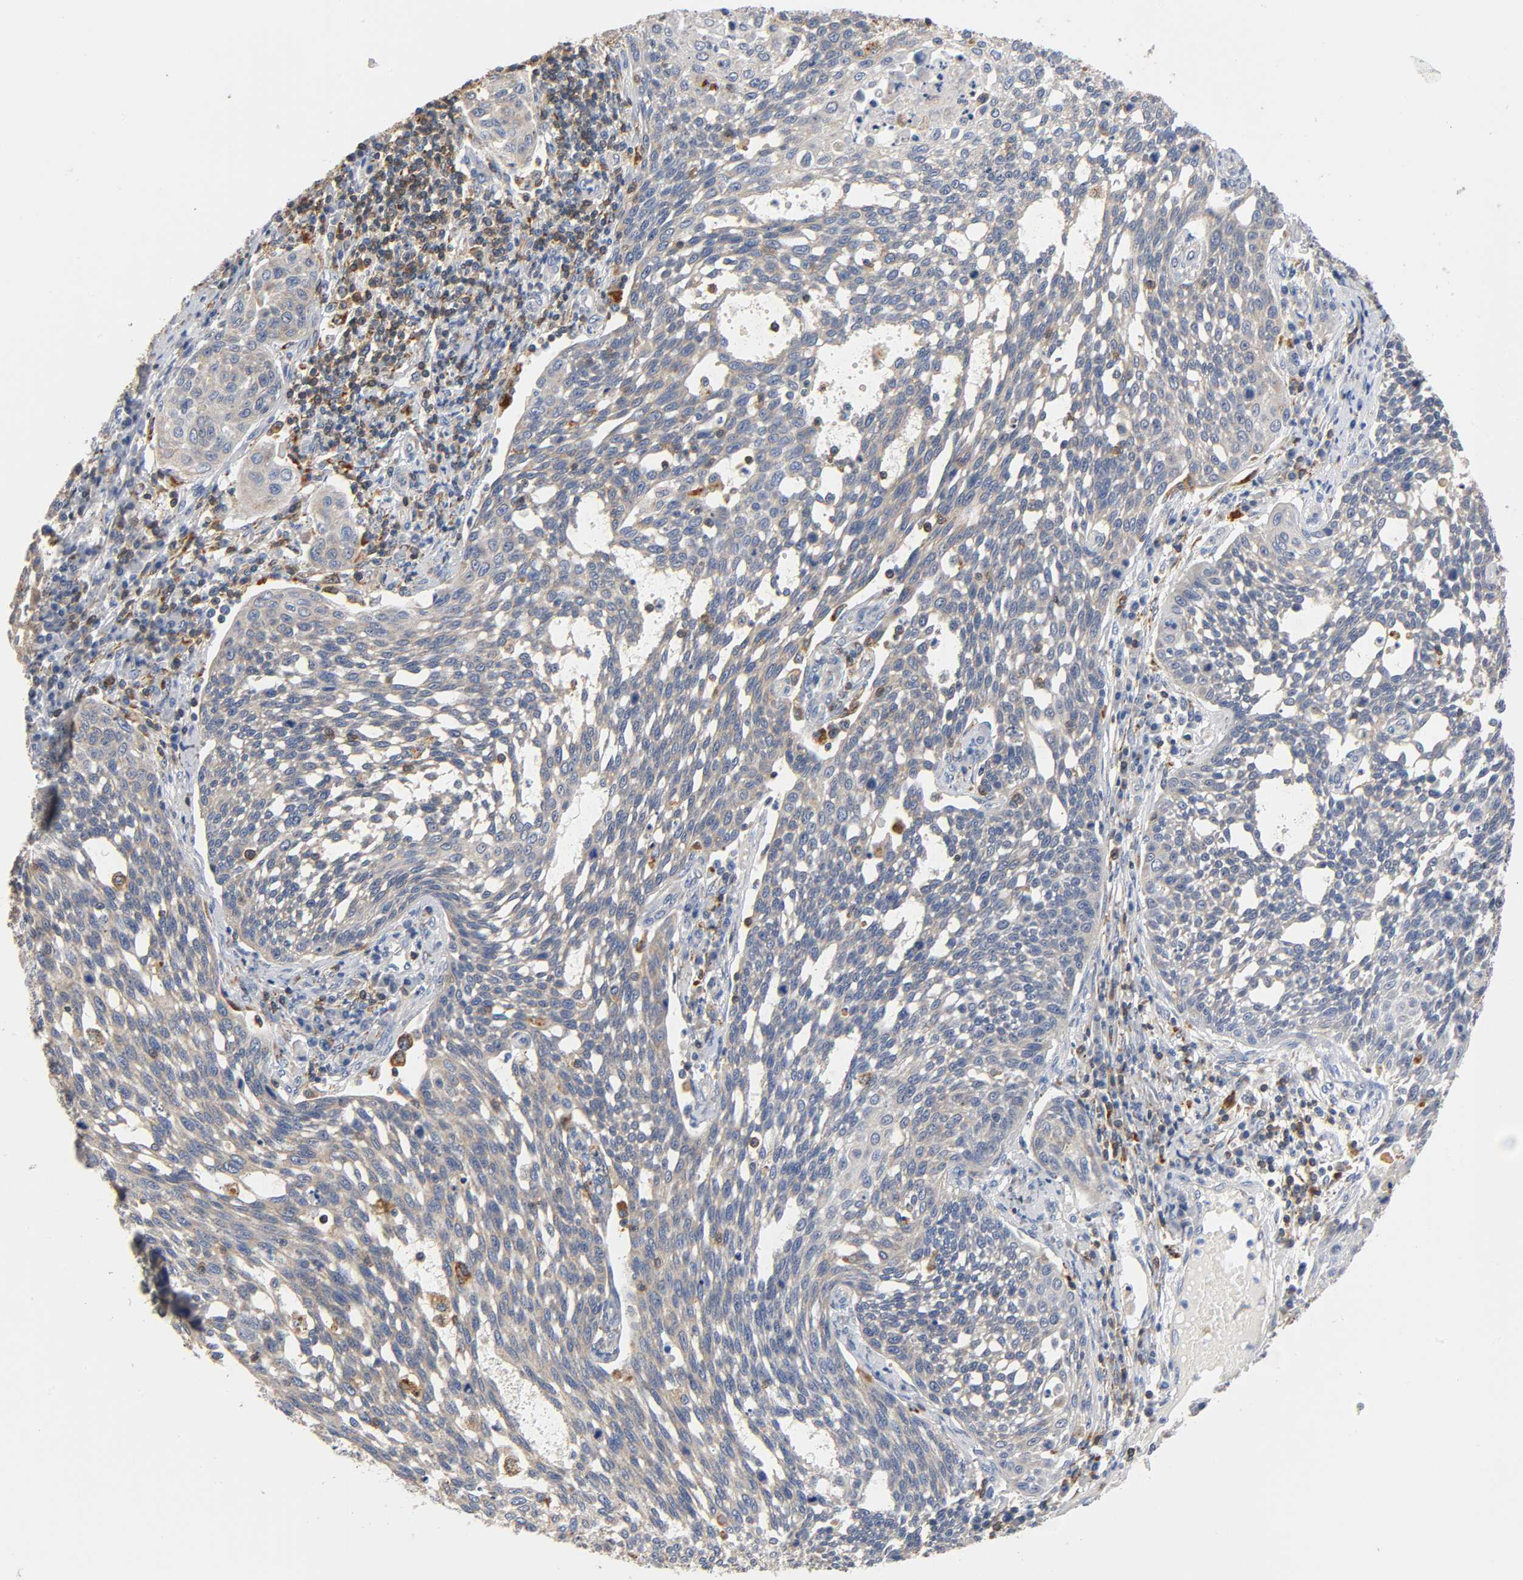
{"staining": {"intensity": "weak", "quantity": ">75%", "location": "cytoplasmic/membranous"}, "tissue": "cervical cancer", "cell_type": "Tumor cells", "image_type": "cancer", "snomed": [{"axis": "morphology", "description": "Squamous cell carcinoma, NOS"}, {"axis": "topography", "description": "Cervix"}], "caption": "This photomicrograph demonstrates immunohistochemistry (IHC) staining of human squamous cell carcinoma (cervical), with low weak cytoplasmic/membranous expression in approximately >75% of tumor cells.", "gene": "UCKL1", "patient": {"sex": "female", "age": 34}}